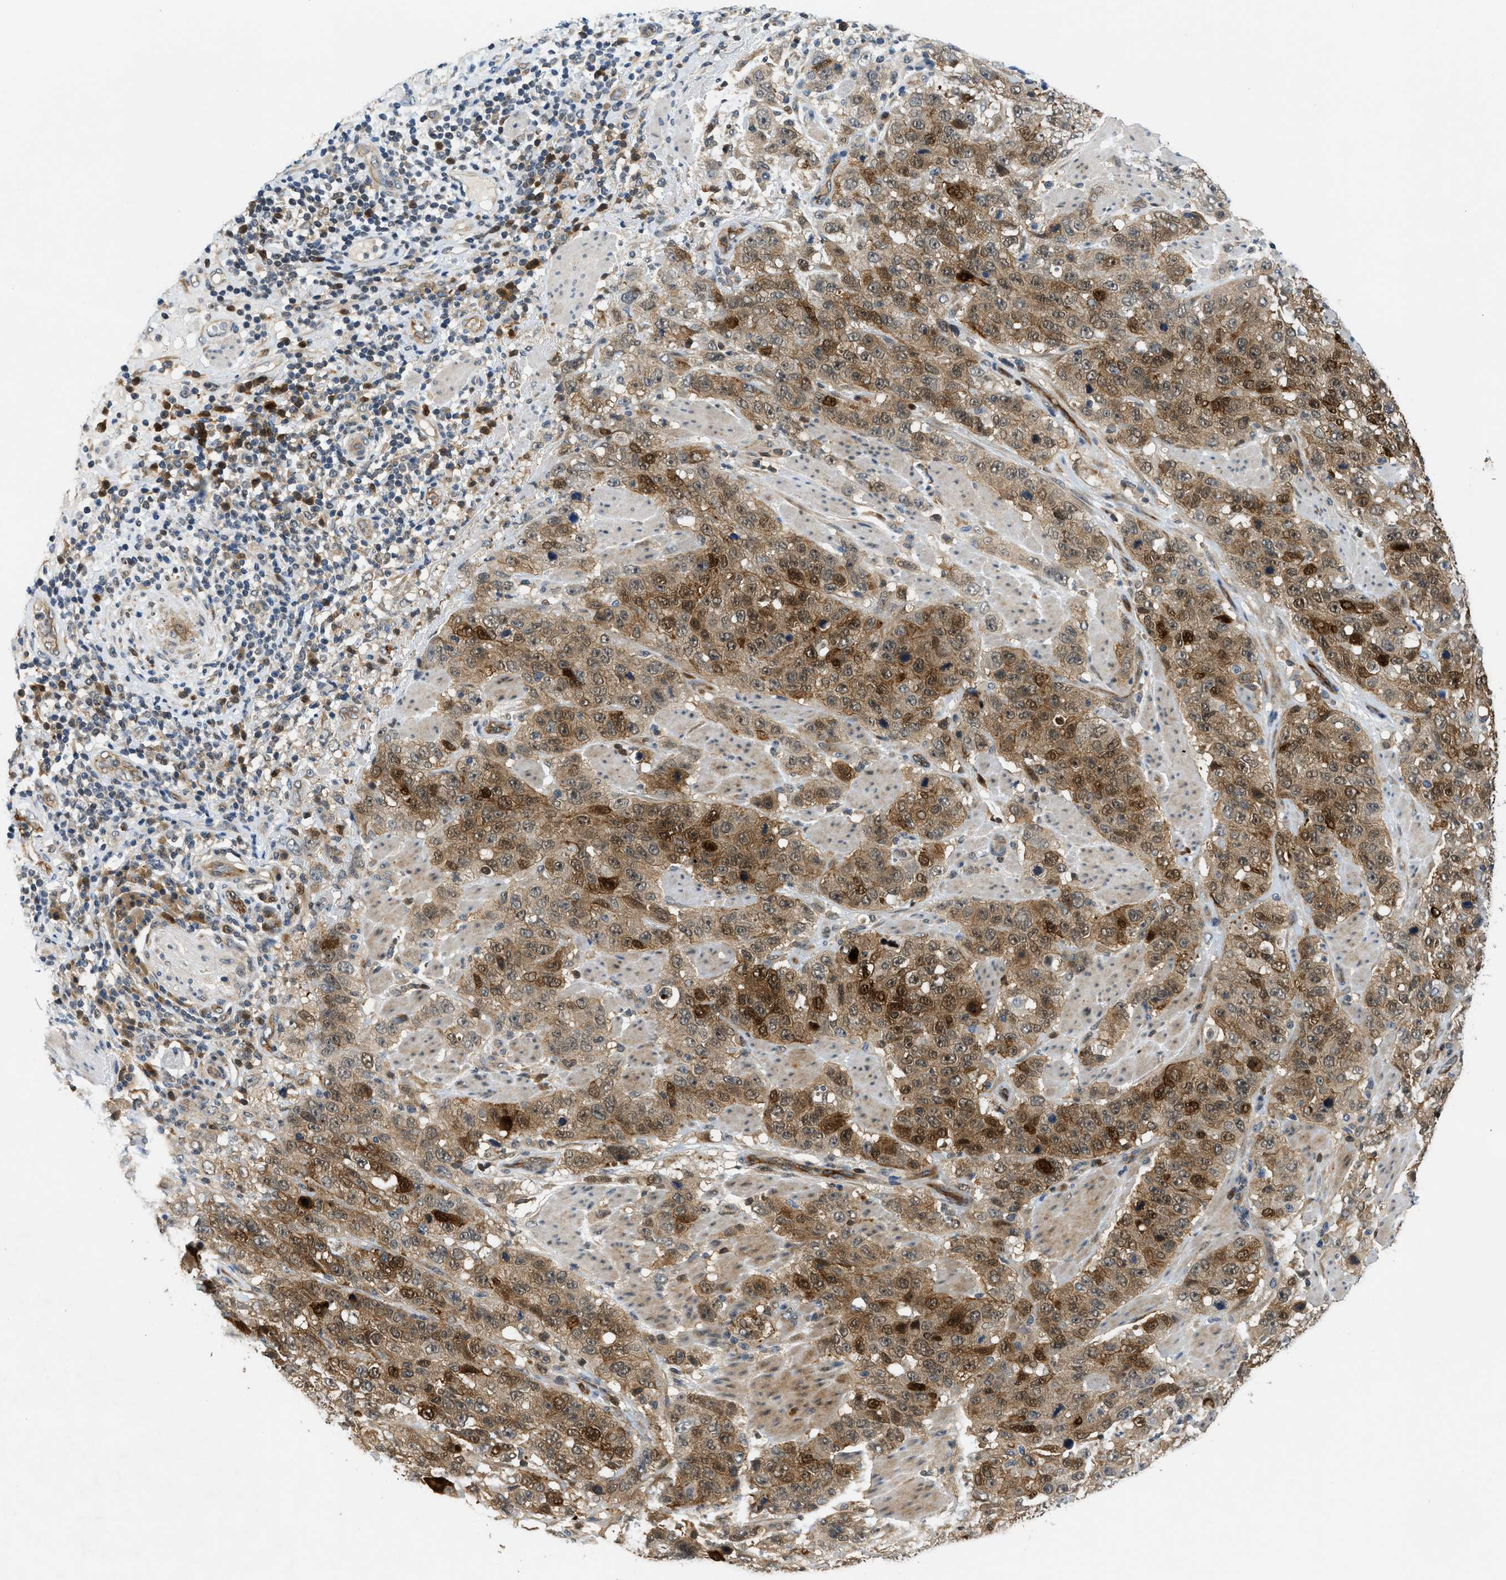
{"staining": {"intensity": "moderate", "quantity": ">75%", "location": "cytoplasmic/membranous,nuclear"}, "tissue": "stomach cancer", "cell_type": "Tumor cells", "image_type": "cancer", "snomed": [{"axis": "morphology", "description": "Adenocarcinoma, NOS"}, {"axis": "topography", "description": "Stomach"}], "caption": "Tumor cells show medium levels of moderate cytoplasmic/membranous and nuclear expression in about >75% of cells in human stomach cancer (adenocarcinoma). The protein is stained brown, and the nuclei are stained in blue (DAB IHC with brightfield microscopy, high magnification).", "gene": "TRAK2", "patient": {"sex": "male", "age": 48}}